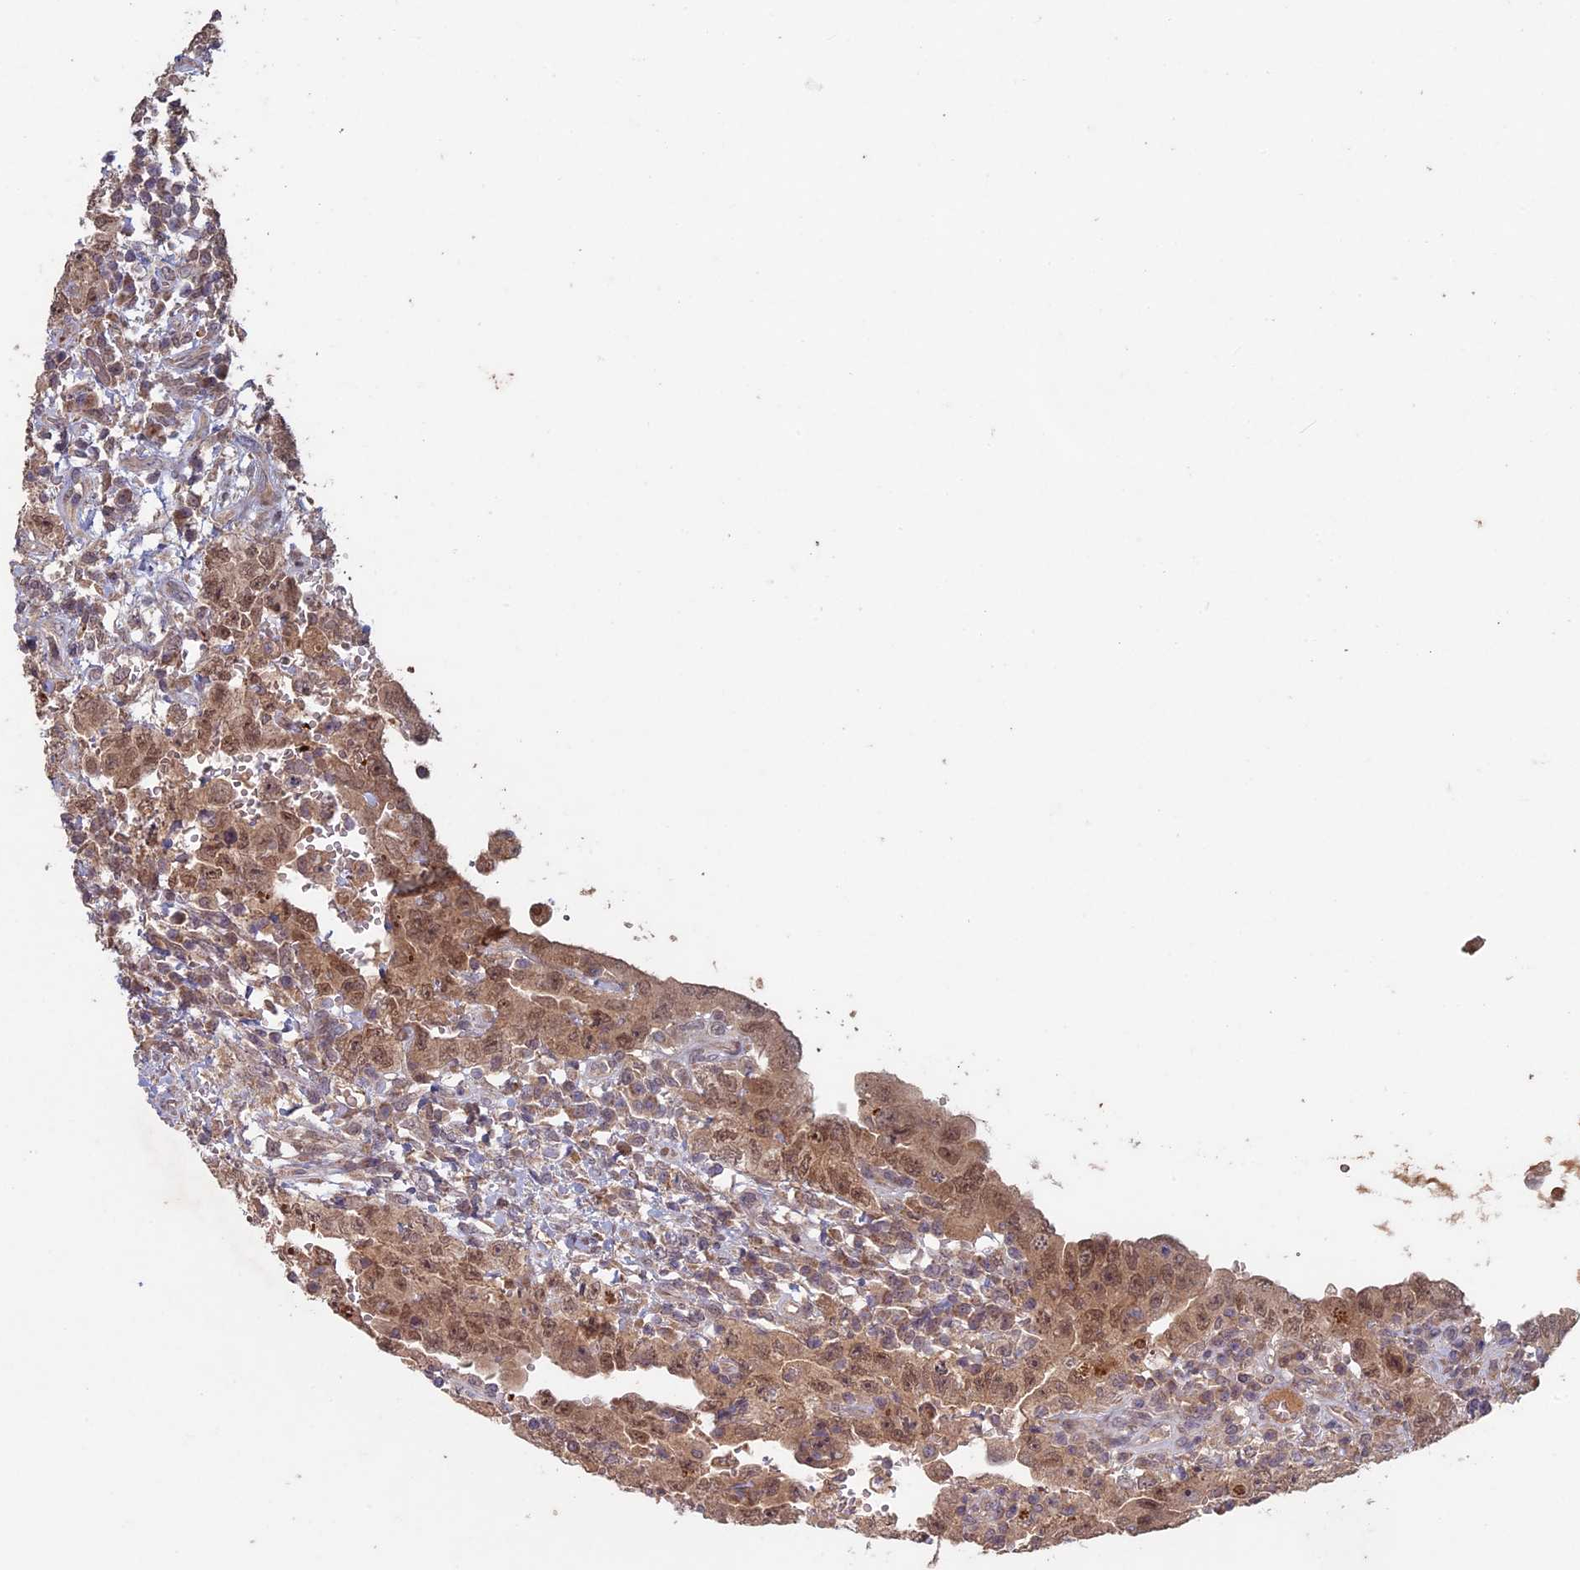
{"staining": {"intensity": "moderate", "quantity": ">75%", "location": "cytoplasmic/membranous,nuclear"}, "tissue": "testis cancer", "cell_type": "Tumor cells", "image_type": "cancer", "snomed": [{"axis": "morphology", "description": "Carcinoma, Embryonal, NOS"}, {"axis": "topography", "description": "Testis"}], "caption": "Tumor cells demonstrate medium levels of moderate cytoplasmic/membranous and nuclear positivity in approximately >75% of cells in testis embryonal carcinoma. The staining was performed using DAB (3,3'-diaminobenzidine) to visualize the protein expression in brown, while the nuclei were stained in blue with hematoxylin (Magnification: 20x).", "gene": "RCCD1", "patient": {"sex": "male", "age": 26}}